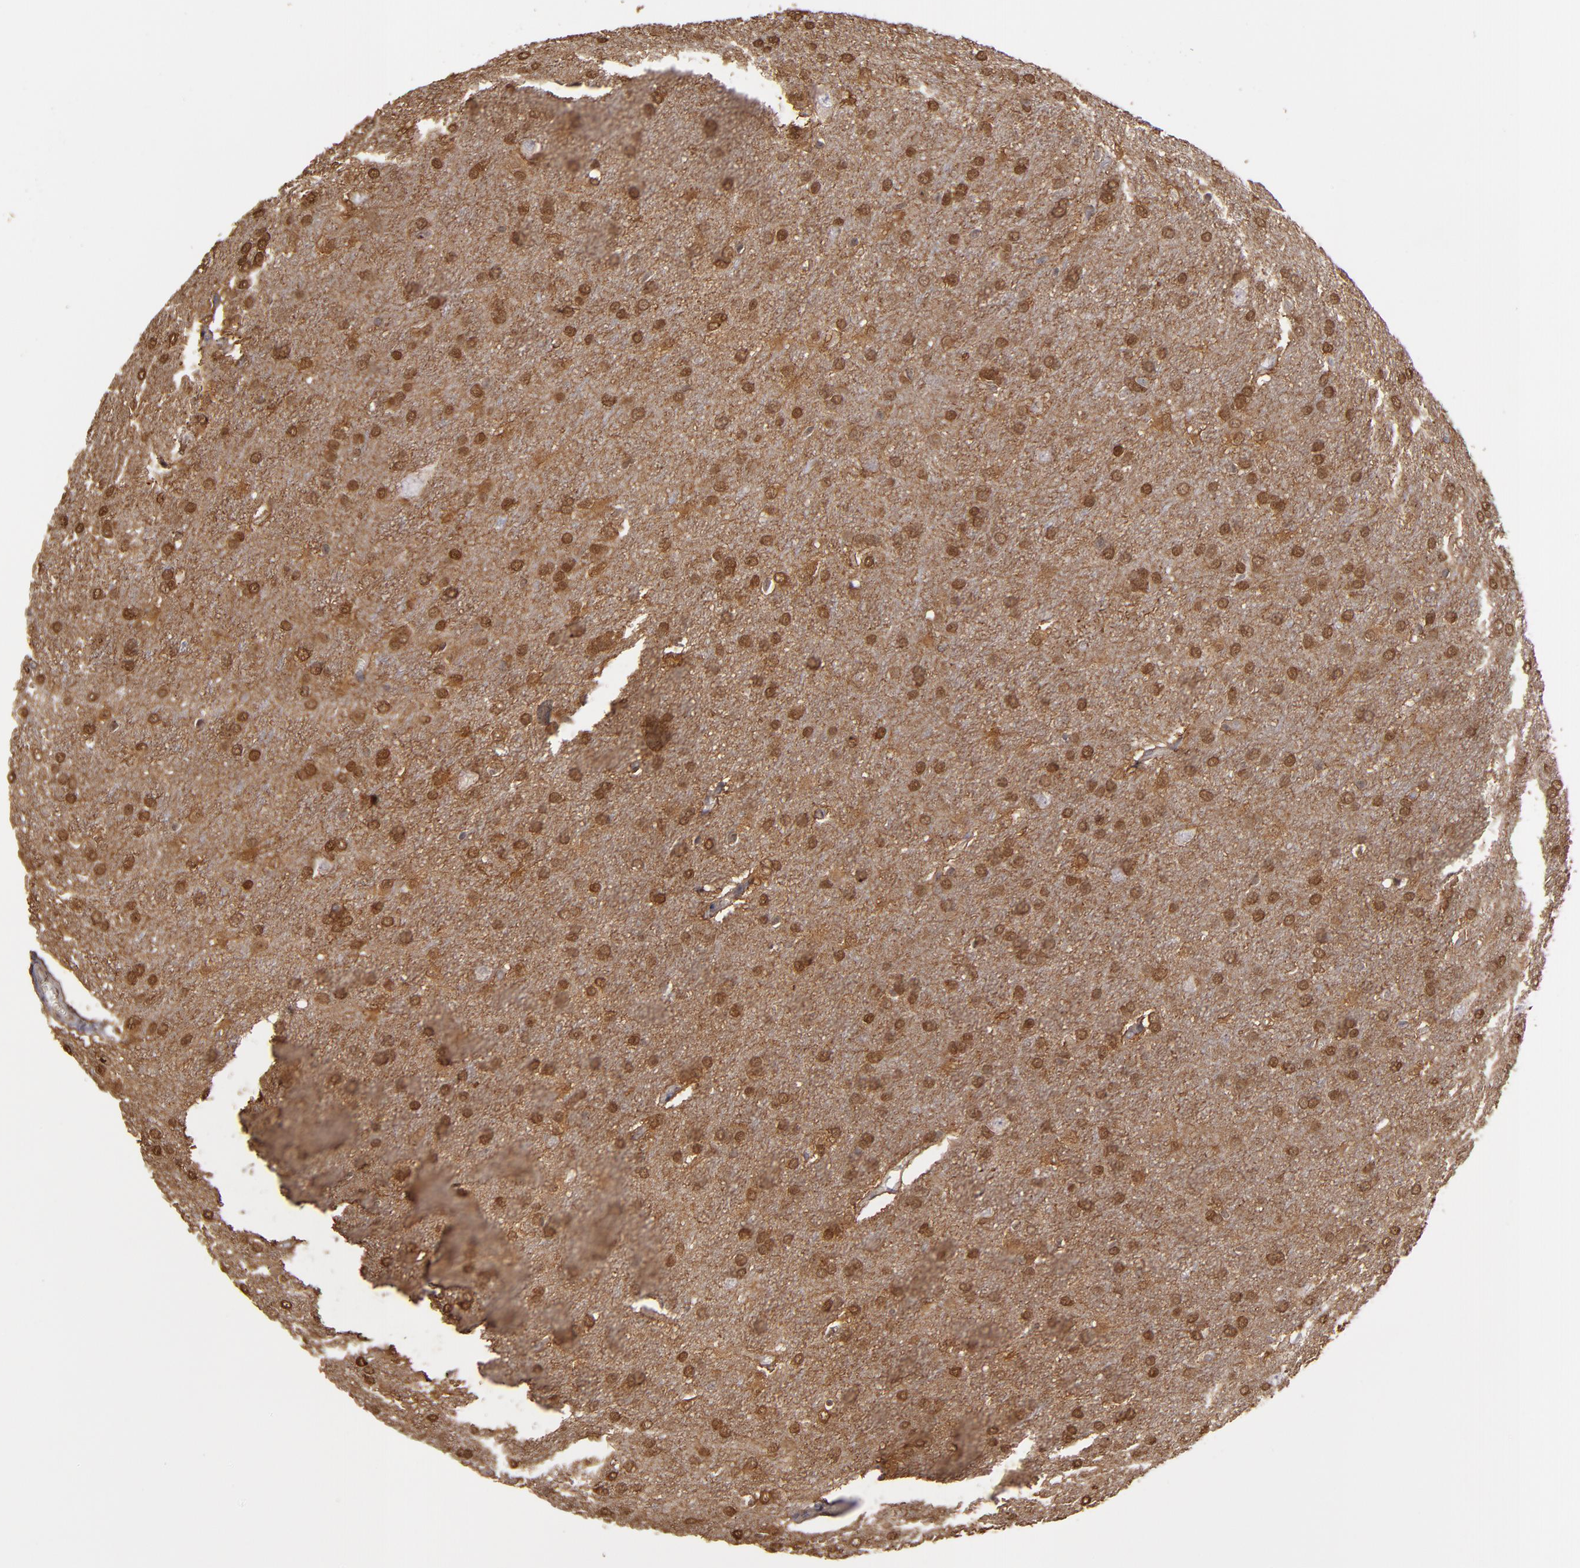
{"staining": {"intensity": "moderate", "quantity": ">75%", "location": "cytoplasmic/membranous,nuclear"}, "tissue": "glioma", "cell_type": "Tumor cells", "image_type": "cancer", "snomed": [{"axis": "morphology", "description": "Glioma, malignant, Low grade"}, {"axis": "topography", "description": "Brain"}], "caption": "Malignant low-grade glioma tissue displays moderate cytoplasmic/membranous and nuclear expression in about >75% of tumor cells, visualized by immunohistochemistry.", "gene": "NDRG2", "patient": {"sex": "female", "age": 32}}